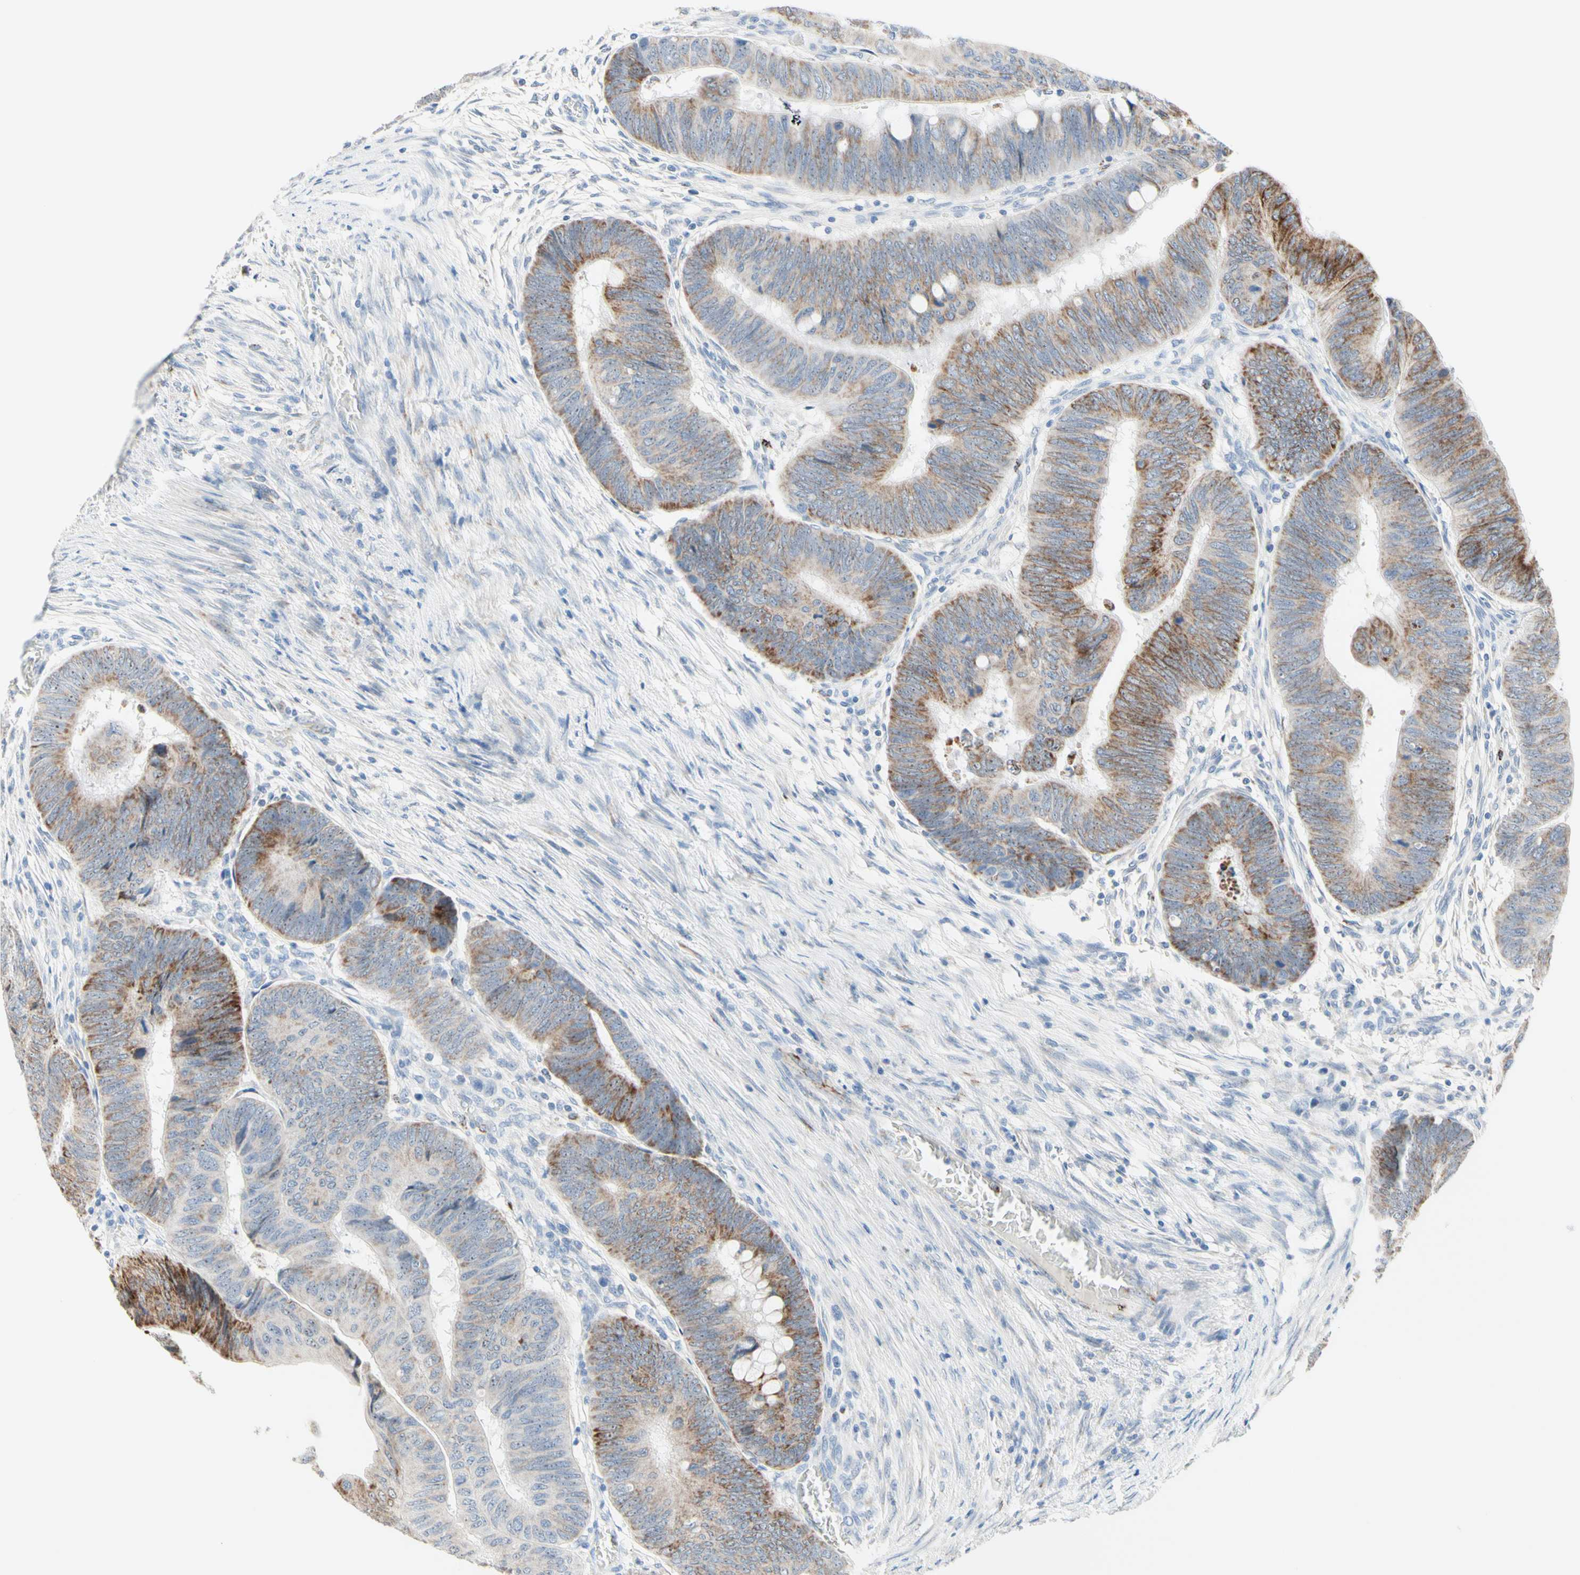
{"staining": {"intensity": "moderate", "quantity": ">75%", "location": "cytoplasmic/membranous"}, "tissue": "colorectal cancer", "cell_type": "Tumor cells", "image_type": "cancer", "snomed": [{"axis": "morphology", "description": "Normal tissue, NOS"}, {"axis": "morphology", "description": "Adenocarcinoma, NOS"}, {"axis": "topography", "description": "Rectum"}, {"axis": "topography", "description": "Peripheral nerve tissue"}], "caption": "This is a micrograph of IHC staining of colorectal cancer, which shows moderate positivity in the cytoplasmic/membranous of tumor cells.", "gene": "CYSLTR1", "patient": {"sex": "male", "age": 92}}